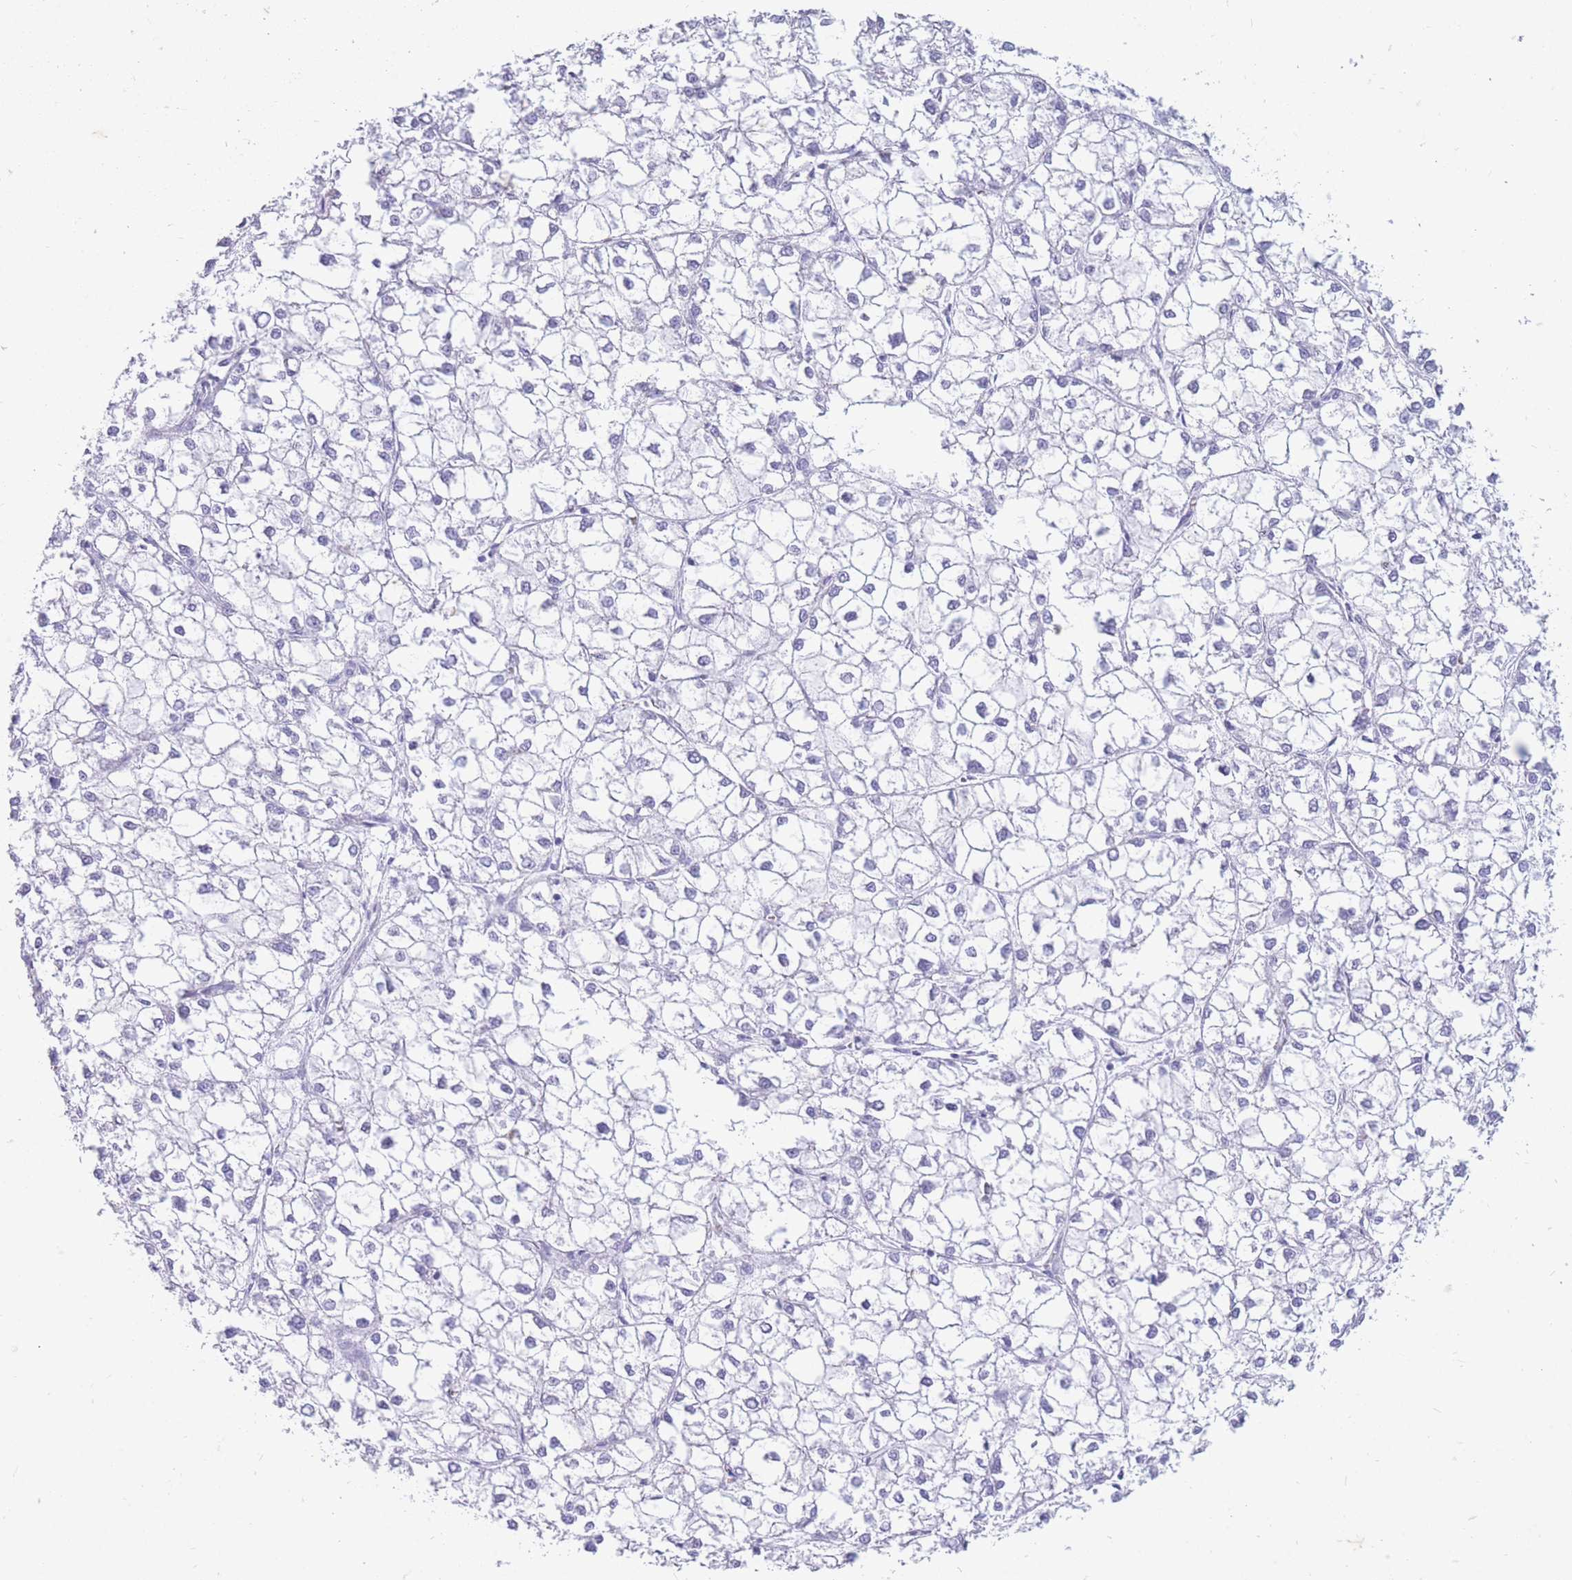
{"staining": {"intensity": "negative", "quantity": "none", "location": "none"}, "tissue": "liver cancer", "cell_type": "Tumor cells", "image_type": "cancer", "snomed": [{"axis": "morphology", "description": "Carcinoma, Hepatocellular, NOS"}, {"axis": "topography", "description": "Liver"}], "caption": "Immunohistochemistry (IHC) of liver cancer reveals no expression in tumor cells.", "gene": "ZFP37", "patient": {"sex": "female", "age": 43}}